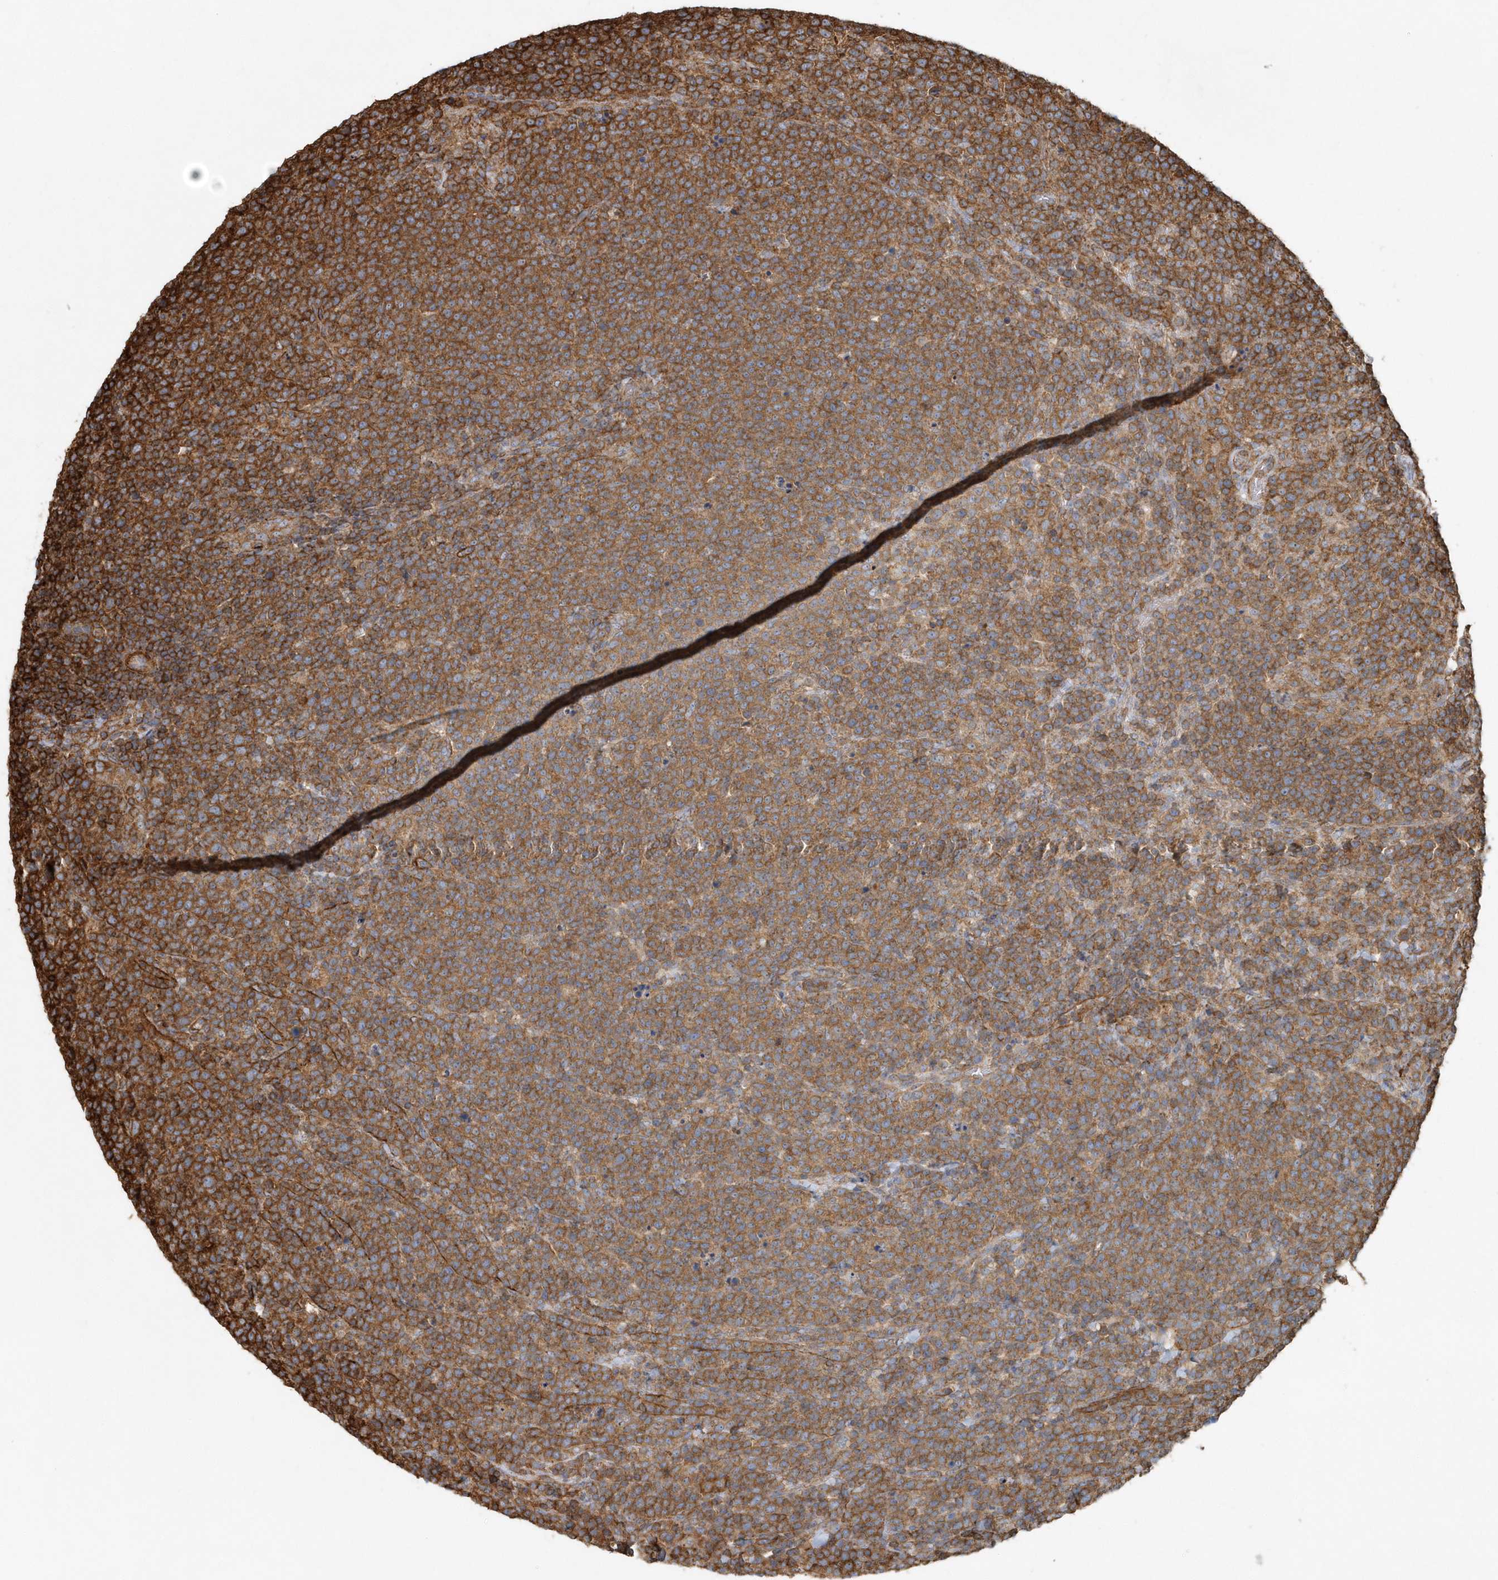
{"staining": {"intensity": "moderate", "quantity": ">75%", "location": "cytoplasmic/membranous"}, "tissue": "lymphoma", "cell_type": "Tumor cells", "image_type": "cancer", "snomed": [{"axis": "morphology", "description": "Malignant lymphoma, non-Hodgkin's type, High grade"}, {"axis": "topography", "description": "Lymph node"}], "caption": "Moderate cytoplasmic/membranous expression is identified in about >75% of tumor cells in lymphoma.", "gene": "MMUT", "patient": {"sex": "male", "age": 61}}